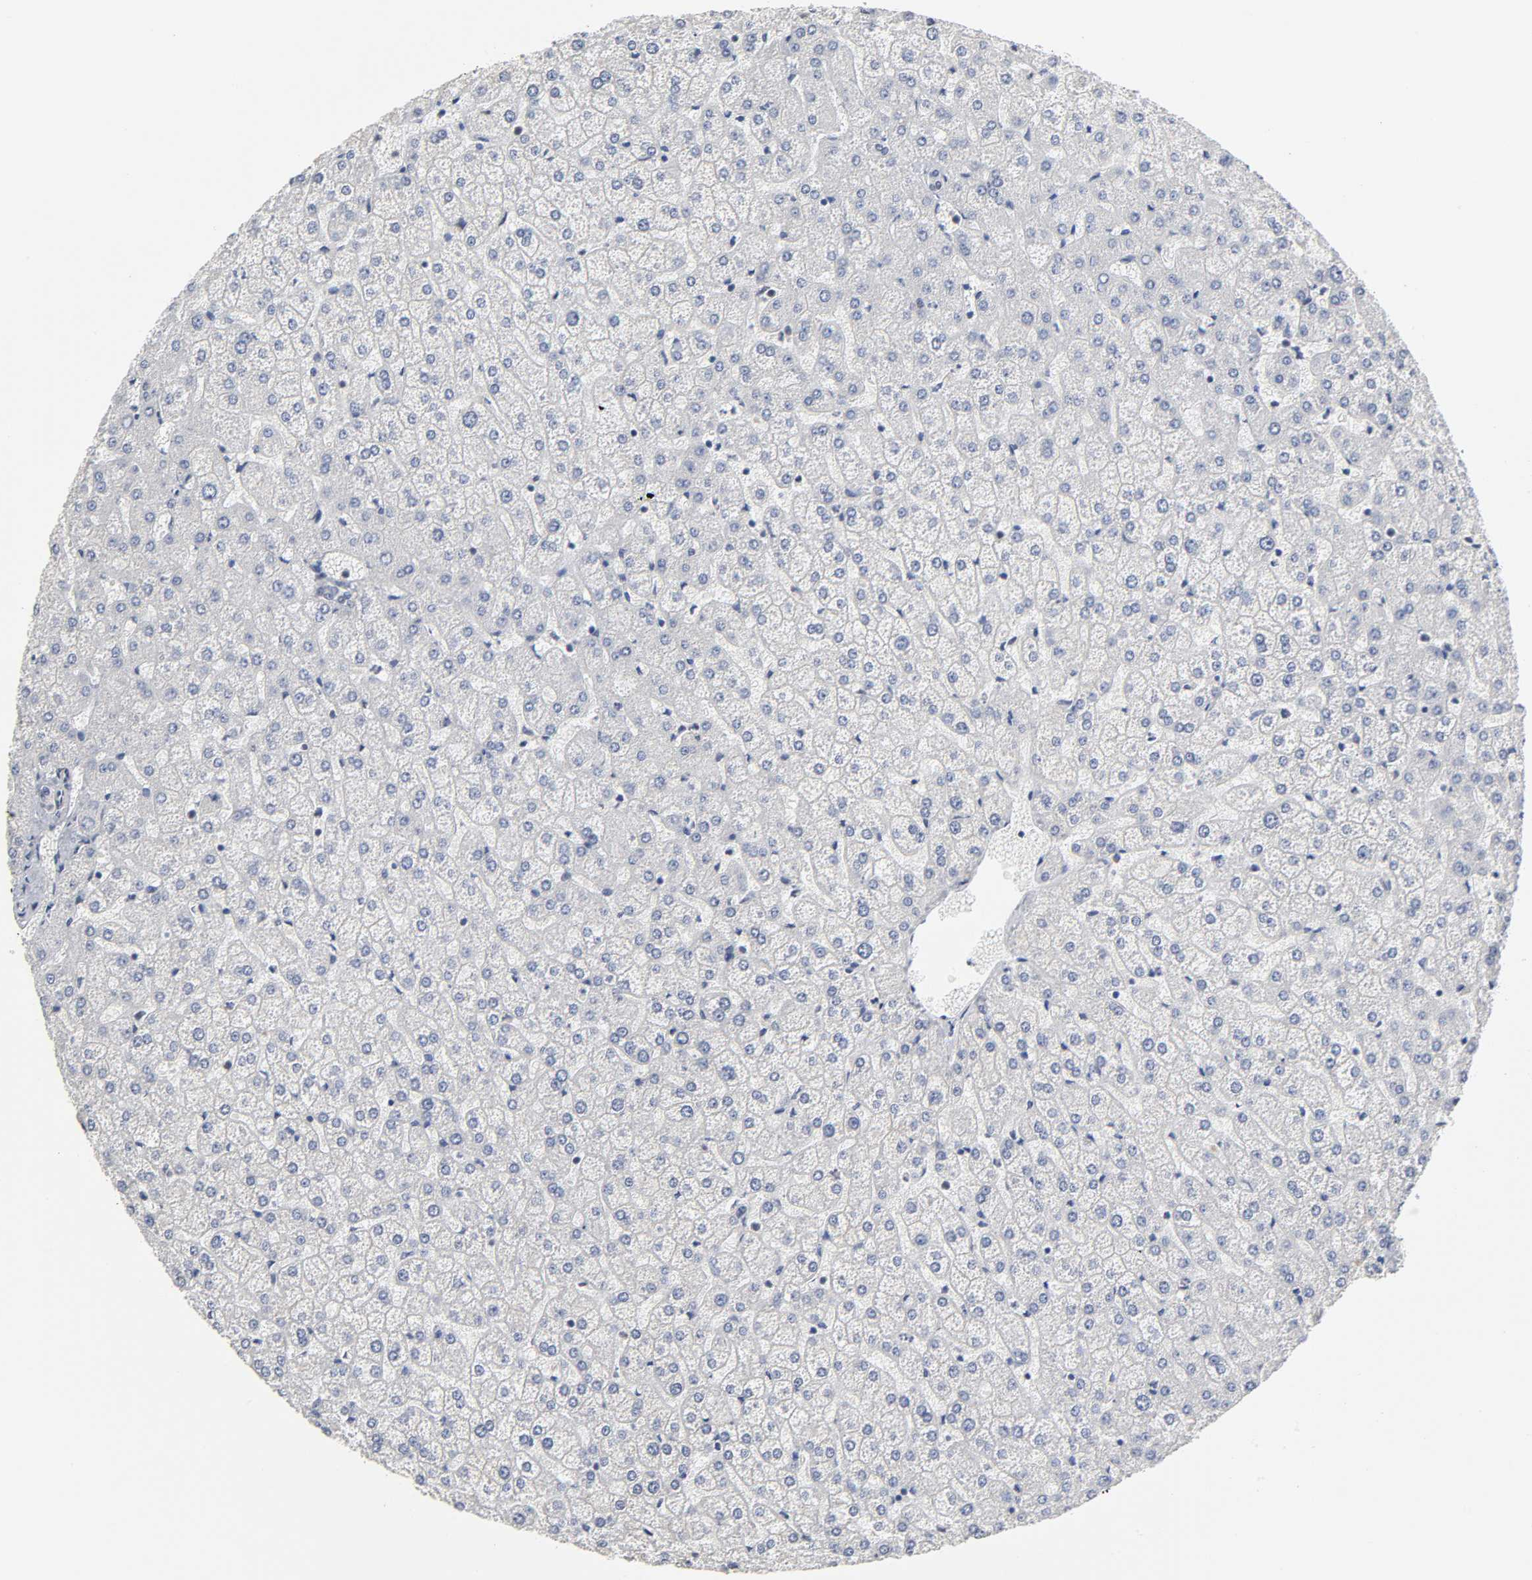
{"staining": {"intensity": "negative", "quantity": "none", "location": "none"}, "tissue": "liver", "cell_type": "Cholangiocytes", "image_type": "normal", "snomed": [{"axis": "morphology", "description": "Normal tissue, NOS"}, {"axis": "topography", "description": "Liver"}], "caption": "Photomicrograph shows no protein expression in cholangiocytes of unremarkable liver.", "gene": "TRIM33", "patient": {"sex": "female", "age": 32}}